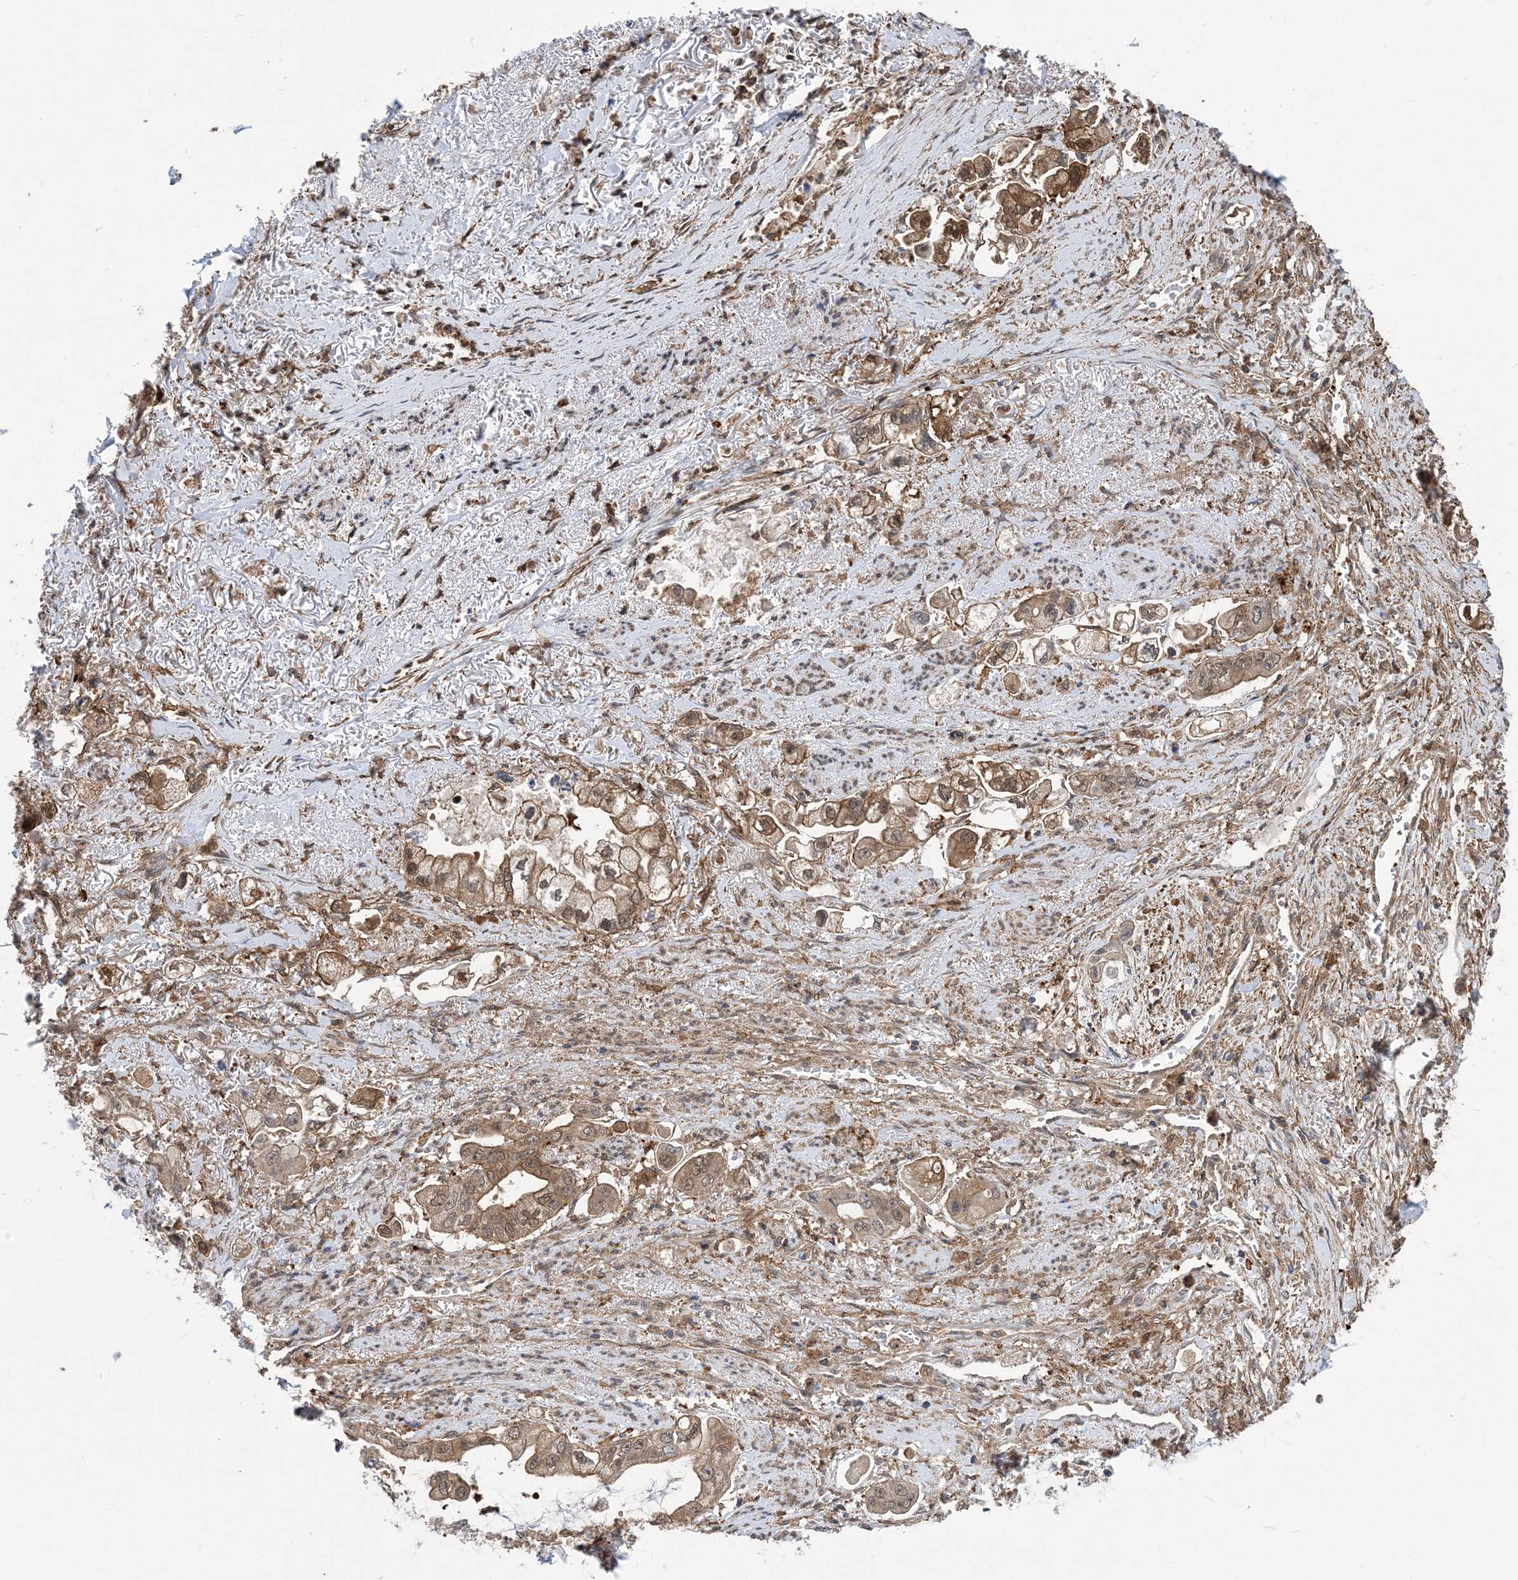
{"staining": {"intensity": "moderate", "quantity": ">75%", "location": "cytoplasmic/membranous"}, "tissue": "stomach cancer", "cell_type": "Tumor cells", "image_type": "cancer", "snomed": [{"axis": "morphology", "description": "Adenocarcinoma, NOS"}, {"axis": "topography", "description": "Stomach"}], "caption": "This image displays stomach cancer stained with immunohistochemistry (IHC) to label a protein in brown. The cytoplasmic/membranous of tumor cells show moderate positivity for the protein. Nuclei are counter-stained blue.", "gene": "HS1BP3", "patient": {"sex": "male", "age": 62}}